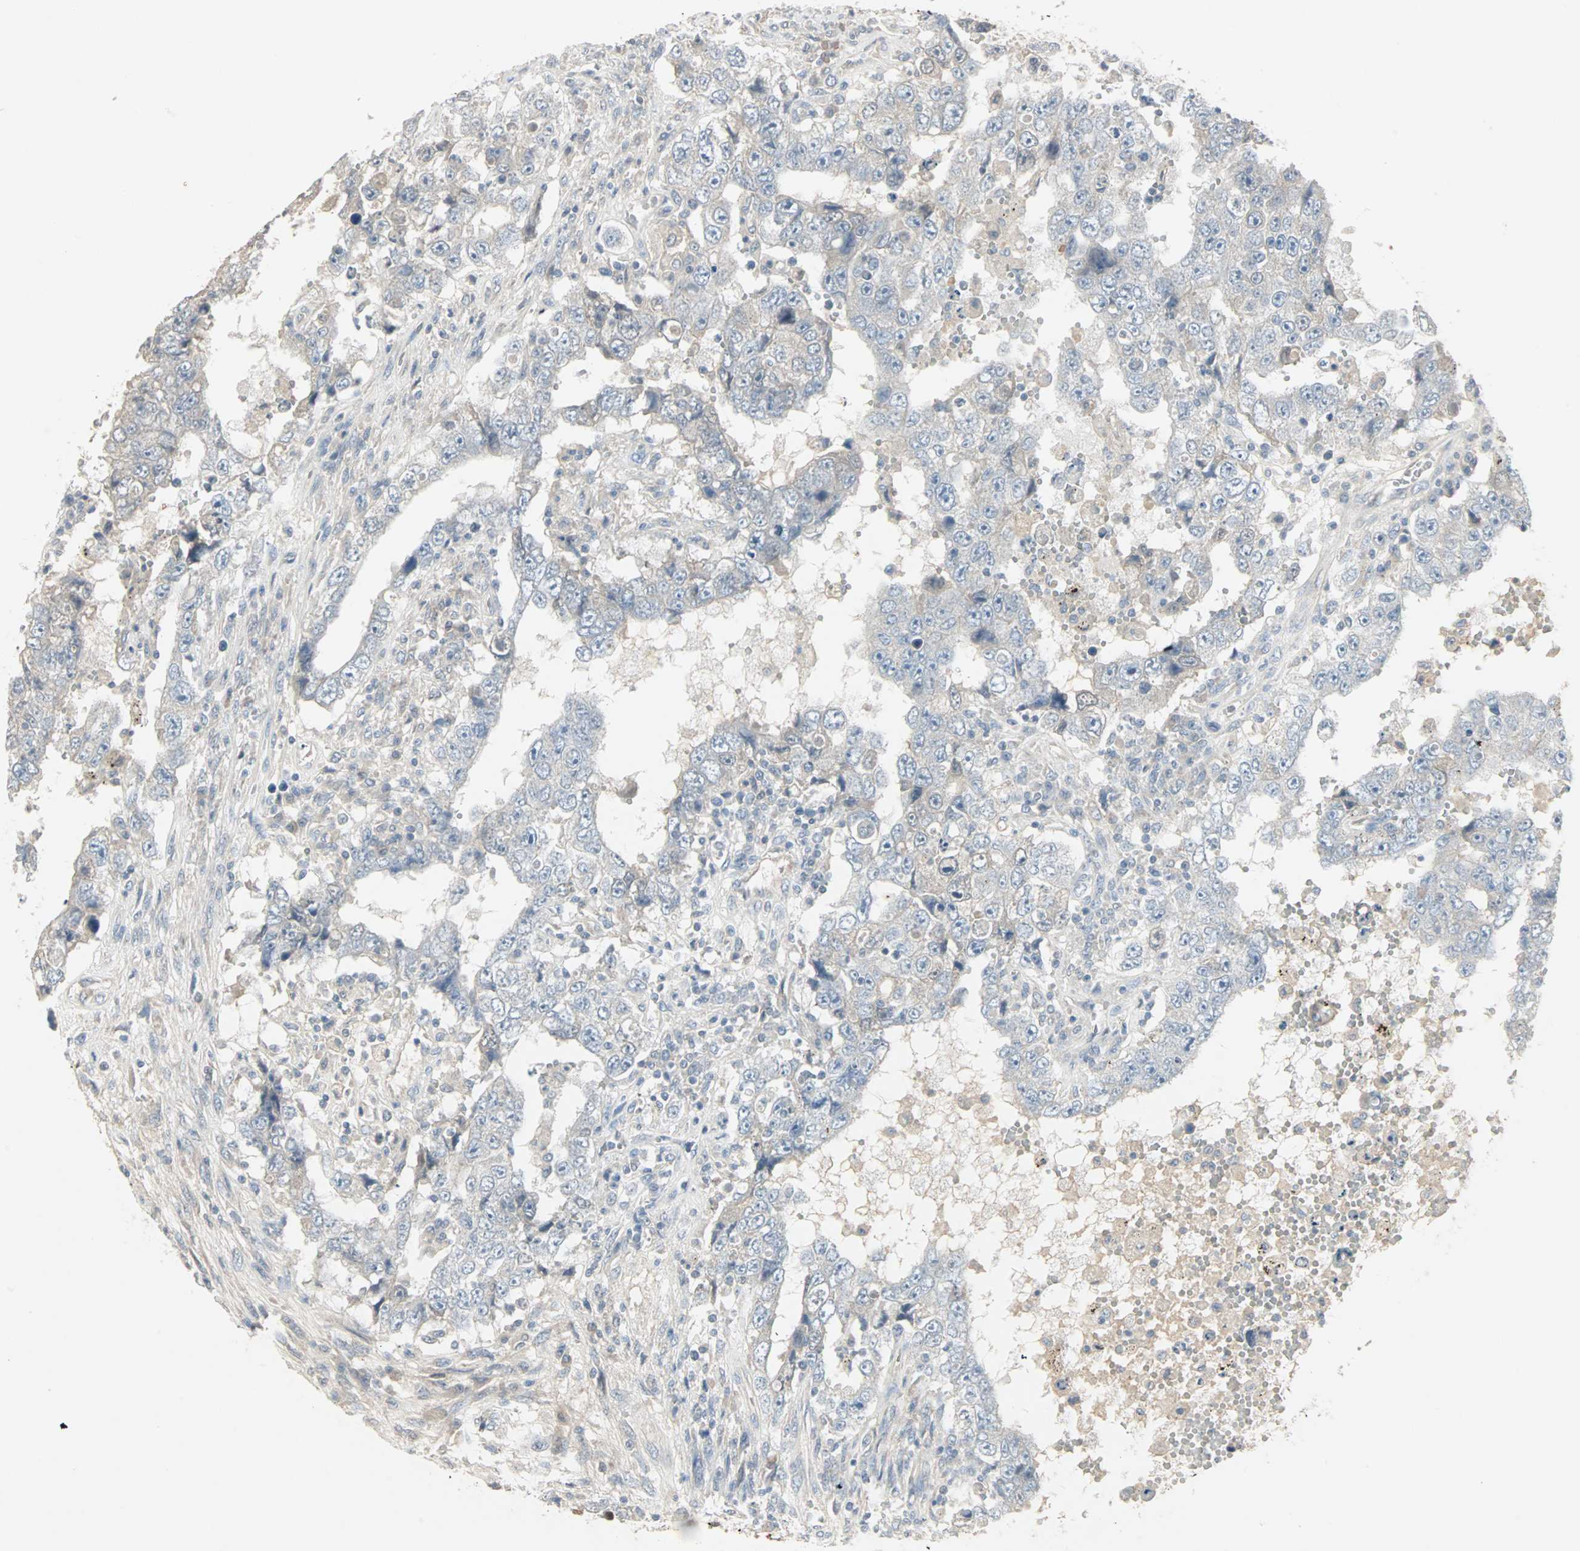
{"staining": {"intensity": "negative", "quantity": "none", "location": "none"}, "tissue": "testis cancer", "cell_type": "Tumor cells", "image_type": "cancer", "snomed": [{"axis": "morphology", "description": "Carcinoma, Embryonal, NOS"}, {"axis": "topography", "description": "Testis"}], "caption": "DAB immunohistochemical staining of testis cancer (embryonal carcinoma) shows no significant expression in tumor cells.", "gene": "JMJD7-PLA2G4B", "patient": {"sex": "male", "age": 26}}